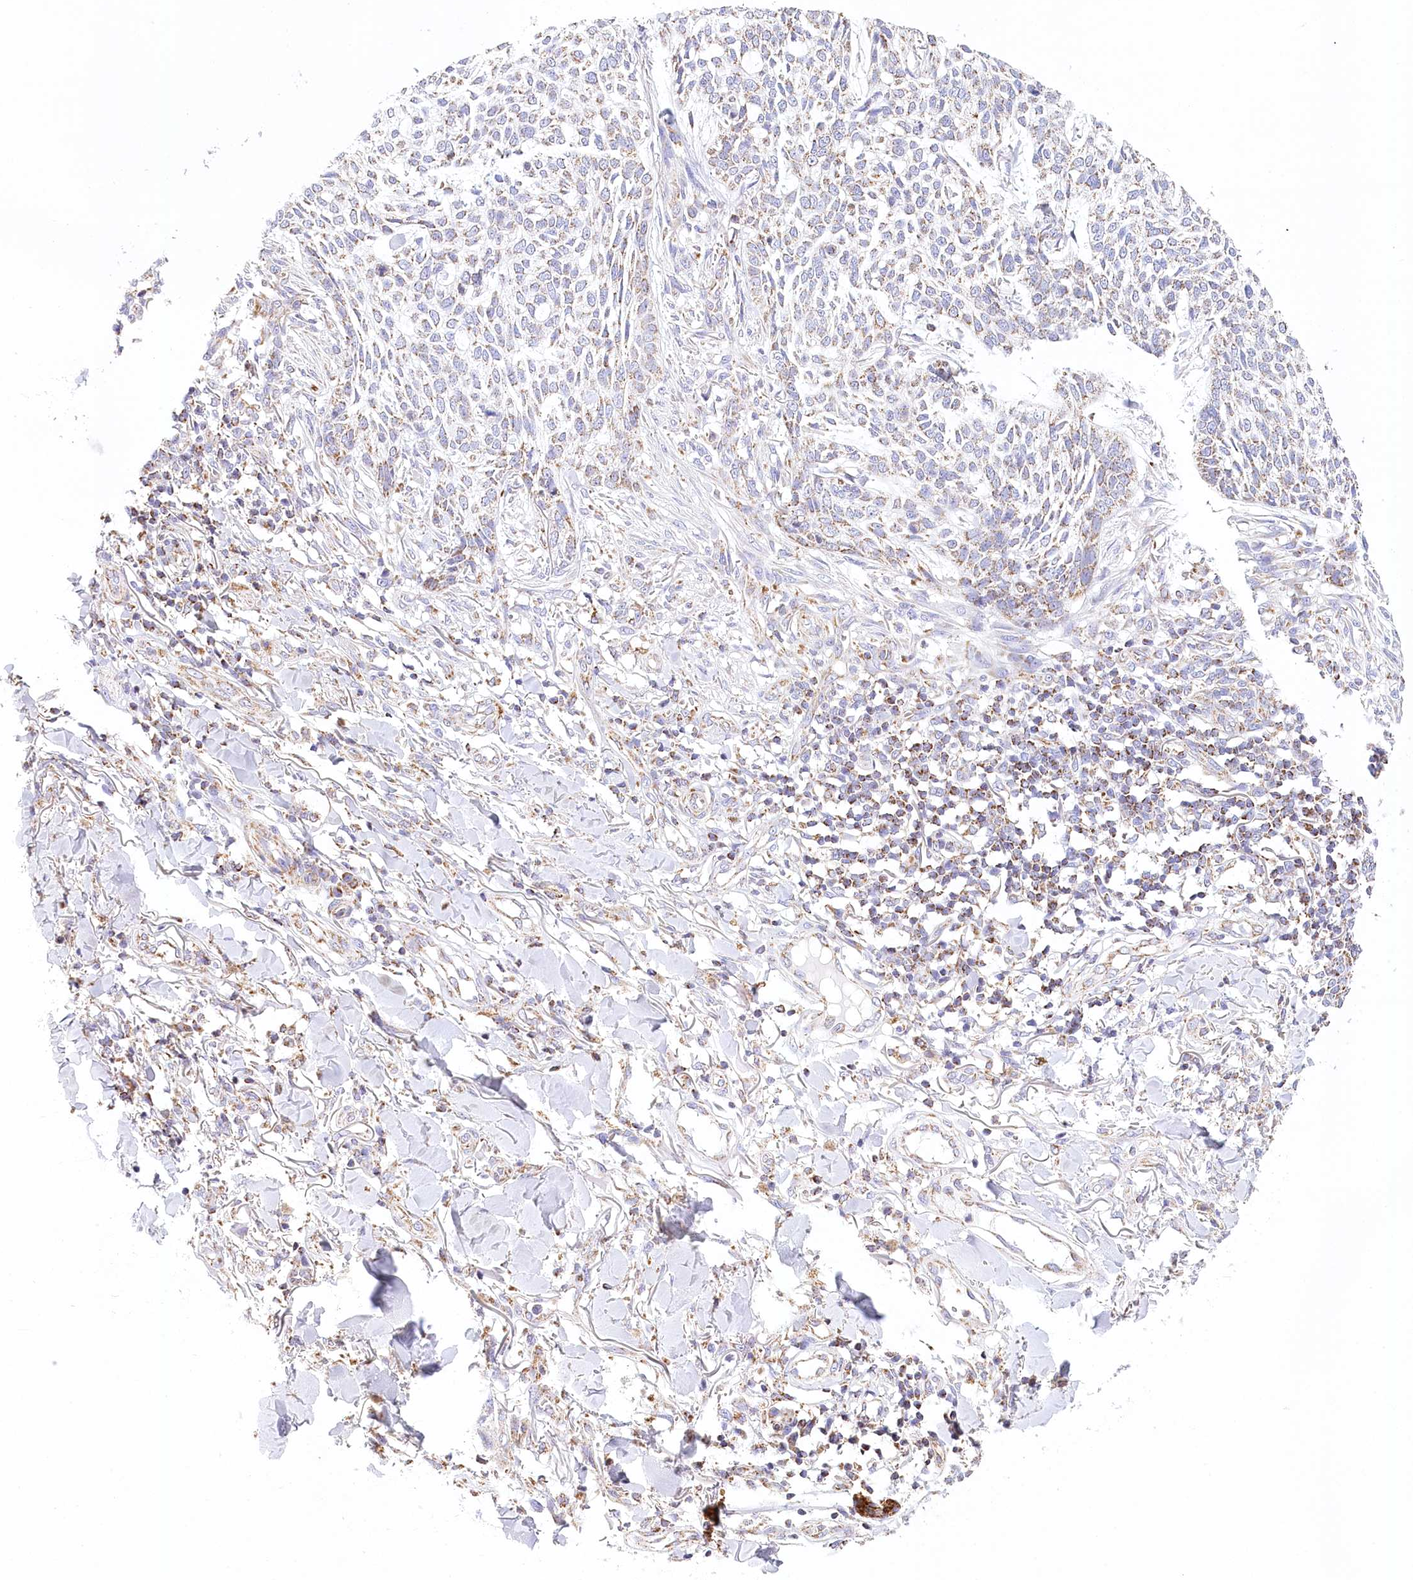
{"staining": {"intensity": "moderate", "quantity": "<25%", "location": "cytoplasmic/membranous"}, "tissue": "skin cancer", "cell_type": "Tumor cells", "image_type": "cancer", "snomed": [{"axis": "morphology", "description": "Basal cell carcinoma"}, {"axis": "topography", "description": "Skin"}], "caption": "A photomicrograph showing moderate cytoplasmic/membranous expression in about <25% of tumor cells in basal cell carcinoma (skin), as visualized by brown immunohistochemical staining.", "gene": "LSS", "patient": {"sex": "female", "age": 64}}